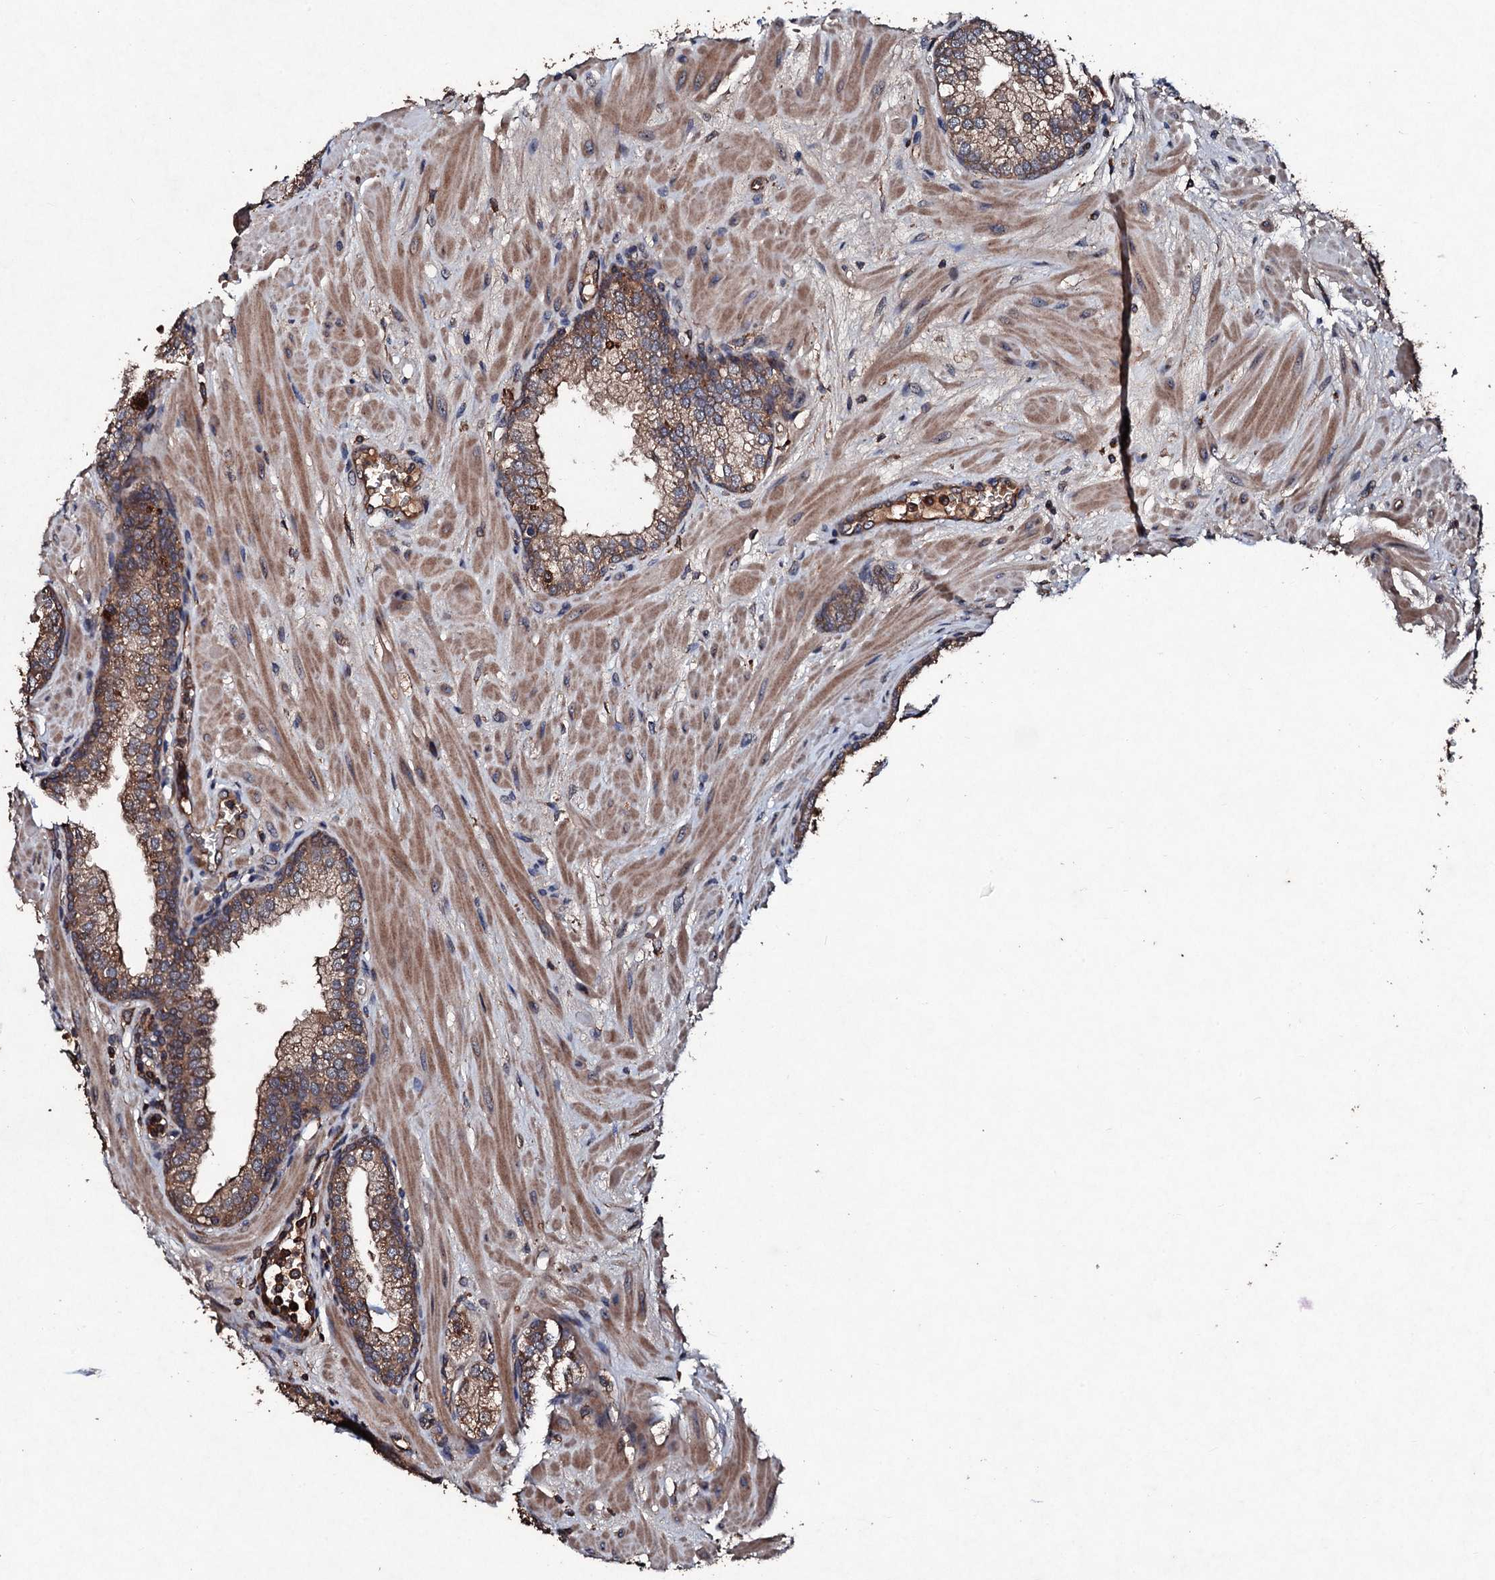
{"staining": {"intensity": "moderate", "quantity": ">75%", "location": "cytoplasmic/membranous"}, "tissue": "prostate", "cell_type": "Glandular cells", "image_type": "normal", "snomed": [{"axis": "morphology", "description": "Normal tissue, NOS"}, {"axis": "topography", "description": "Prostate"}], "caption": "Protein staining by IHC exhibits moderate cytoplasmic/membranous positivity in approximately >75% of glandular cells in normal prostate.", "gene": "KERA", "patient": {"sex": "male", "age": 60}}